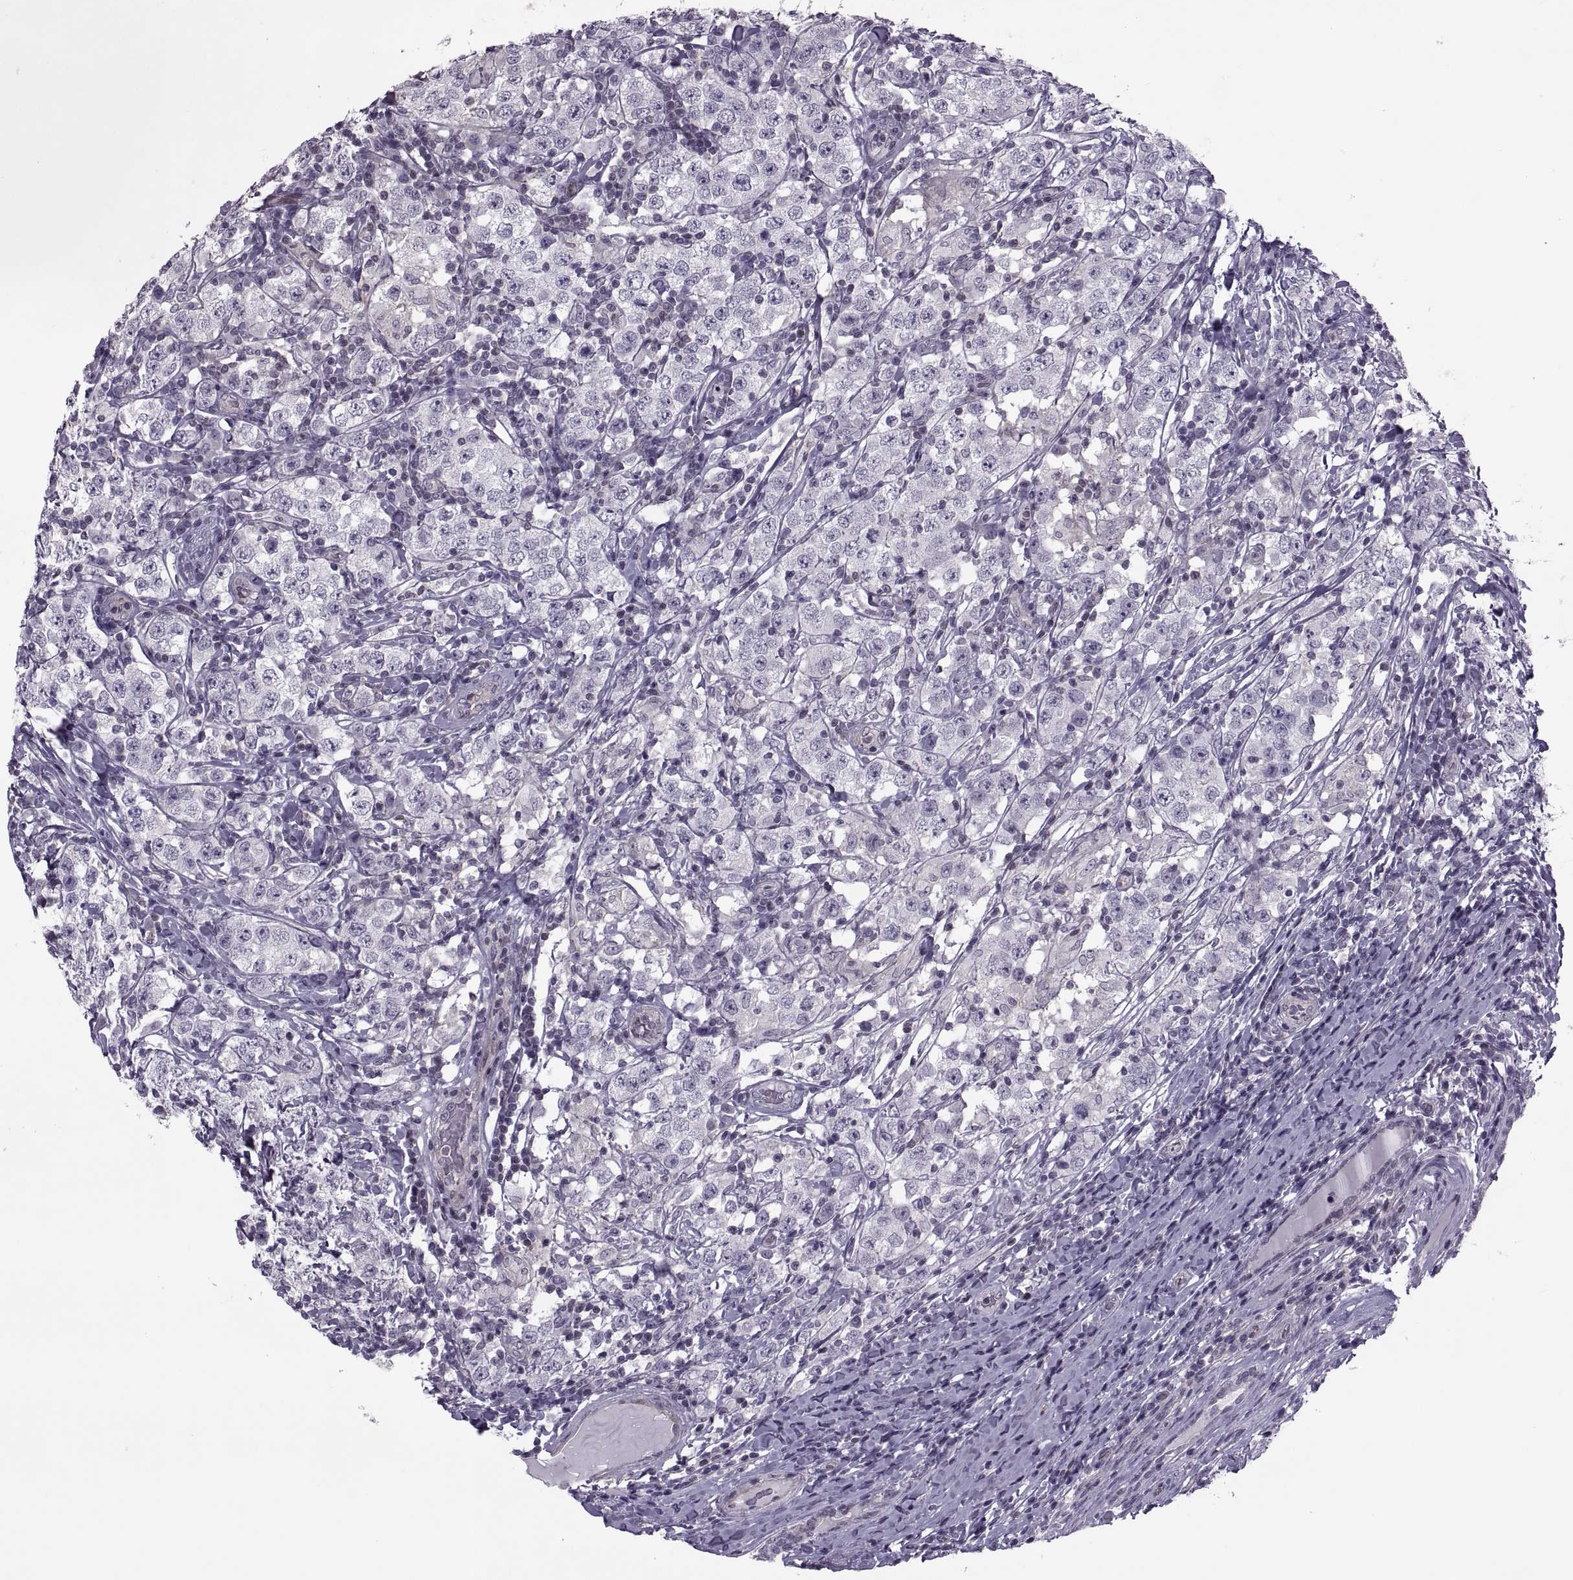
{"staining": {"intensity": "negative", "quantity": "none", "location": "none"}, "tissue": "testis cancer", "cell_type": "Tumor cells", "image_type": "cancer", "snomed": [{"axis": "morphology", "description": "Seminoma, NOS"}, {"axis": "morphology", "description": "Carcinoma, Embryonal, NOS"}, {"axis": "topography", "description": "Testis"}], "caption": "DAB (3,3'-diaminobenzidine) immunohistochemical staining of human testis cancer shows no significant expression in tumor cells.", "gene": "ODF3", "patient": {"sex": "male", "age": 41}}